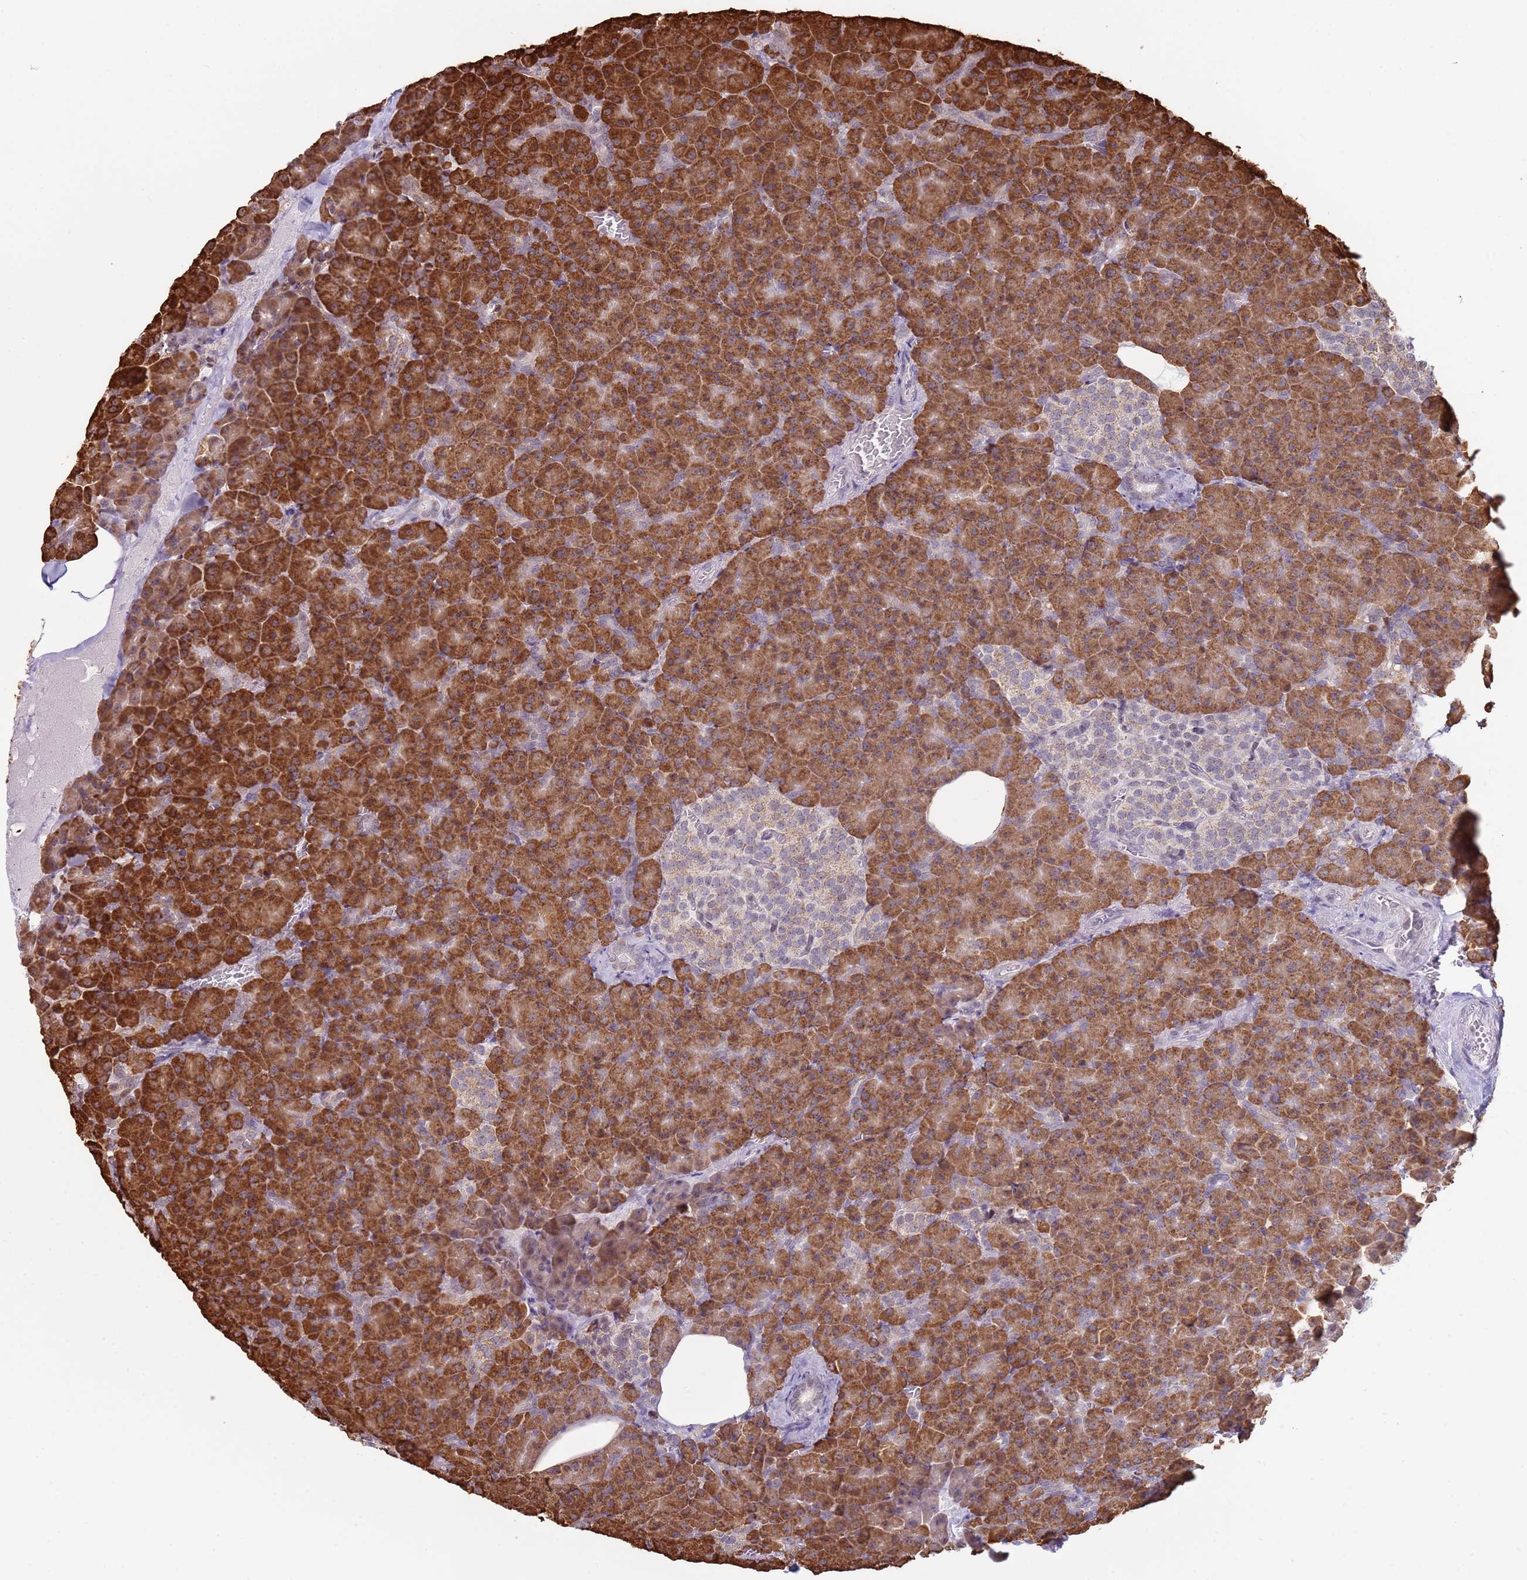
{"staining": {"intensity": "strong", "quantity": ">75%", "location": "cytoplasmic/membranous"}, "tissue": "pancreas", "cell_type": "Exocrine glandular cells", "image_type": "normal", "snomed": [{"axis": "morphology", "description": "Normal tissue, NOS"}, {"axis": "topography", "description": "Pancreas"}], "caption": "Strong cytoplasmic/membranous expression for a protein is appreciated in about >75% of exocrine glandular cells of benign pancreas using IHC.", "gene": "SCAF1", "patient": {"sex": "female", "age": 74}}